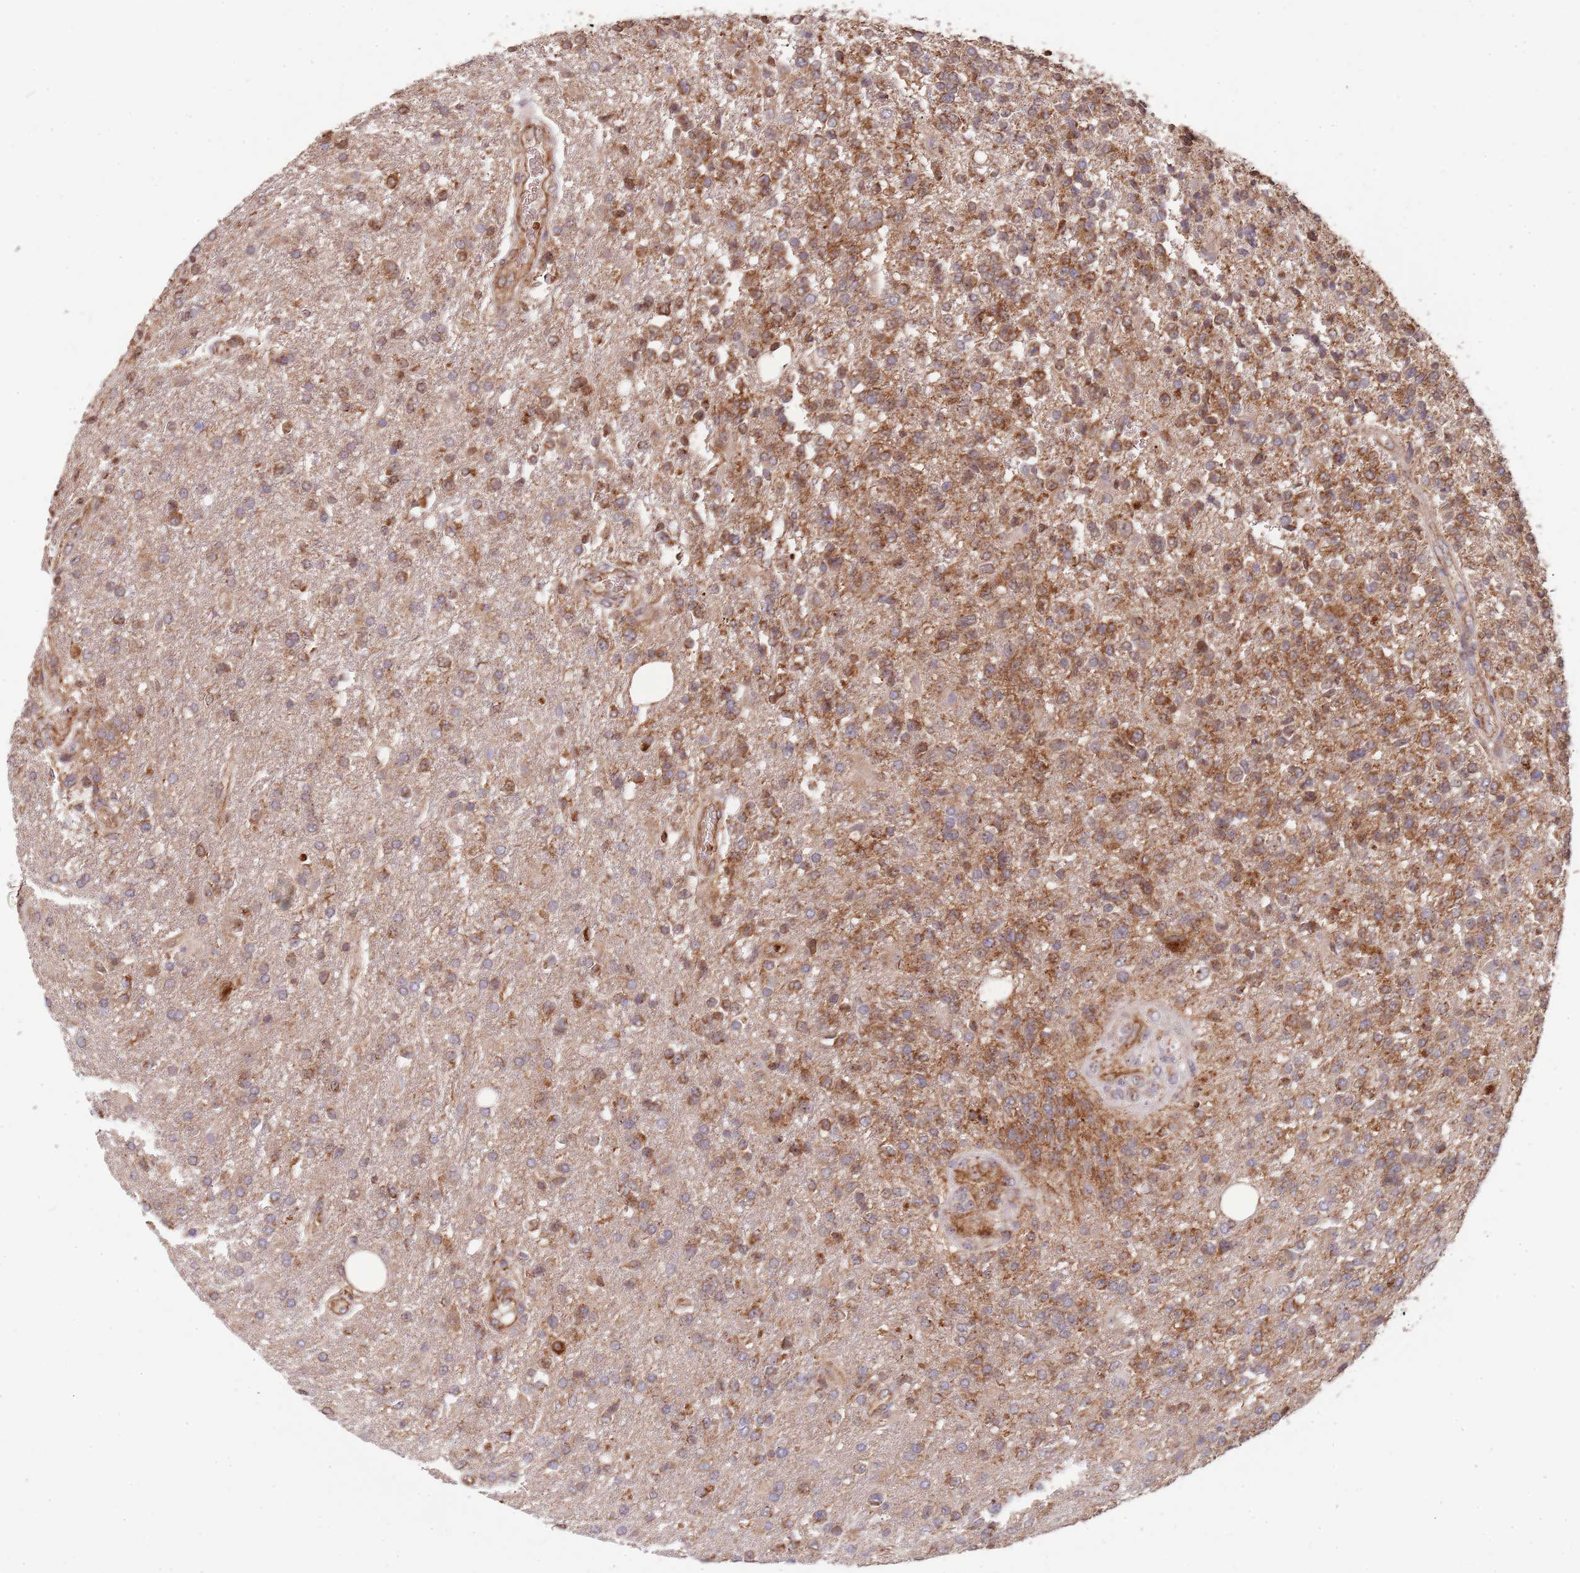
{"staining": {"intensity": "moderate", "quantity": ">75%", "location": "cytoplasmic/membranous"}, "tissue": "glioma", "cell_type": "Tumor cells", "image_type": "cancer", "snomed": [{"axis": "morphology", "description": "Glioma, malignant, High grade"}, {"axis": "topography", "description": "Brain"}], "caption": "Glioma tissue shows moderate cytoplasmic/membranous expression in approximately >75% of tumor cells", "gene": "DCHS1", "patient": {"sex": "male", "age": 56}}